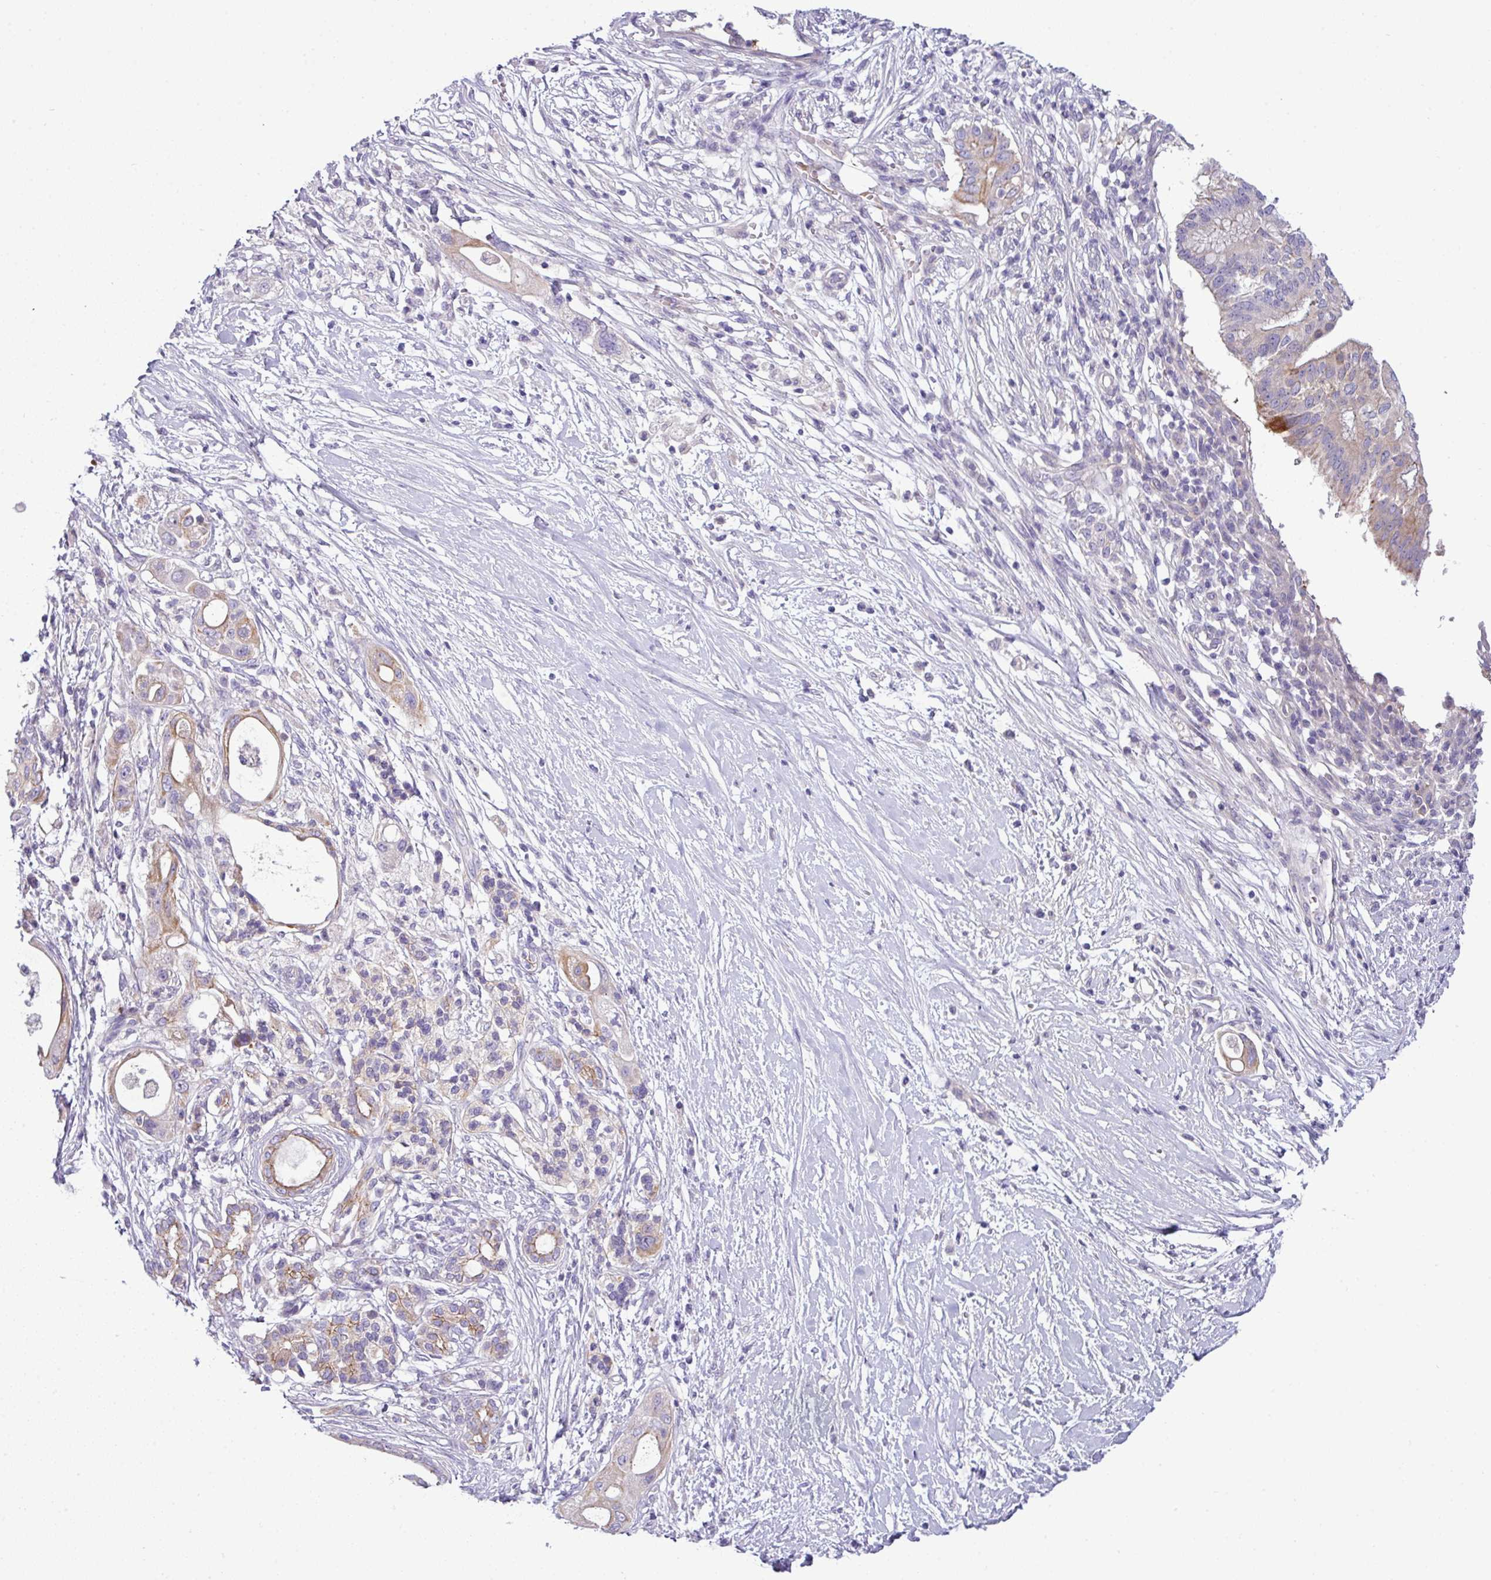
{"staining": {"intensity": "moderate", "quantity": "25%-75%", "location": "cytoplasmic/membranous"}, "tissue": "pancreatic cancer", "cell_type": "Tumor cells", "image_type": "cancer", "snomed": [{"axis": "morphology", "description": "Adenocarcinoma, NOS"}, {"axis": "topography", "description": "Pancreas"}], "caption": "Pancreatic adenocarcinoma stained for a protein (brown) displays moderate cytoplasmic/membranous positive positivity in approximately 25%-75% of tumor cells.", "gene": "ACAP3", "patient": {"sex": "male", "age": 68}}